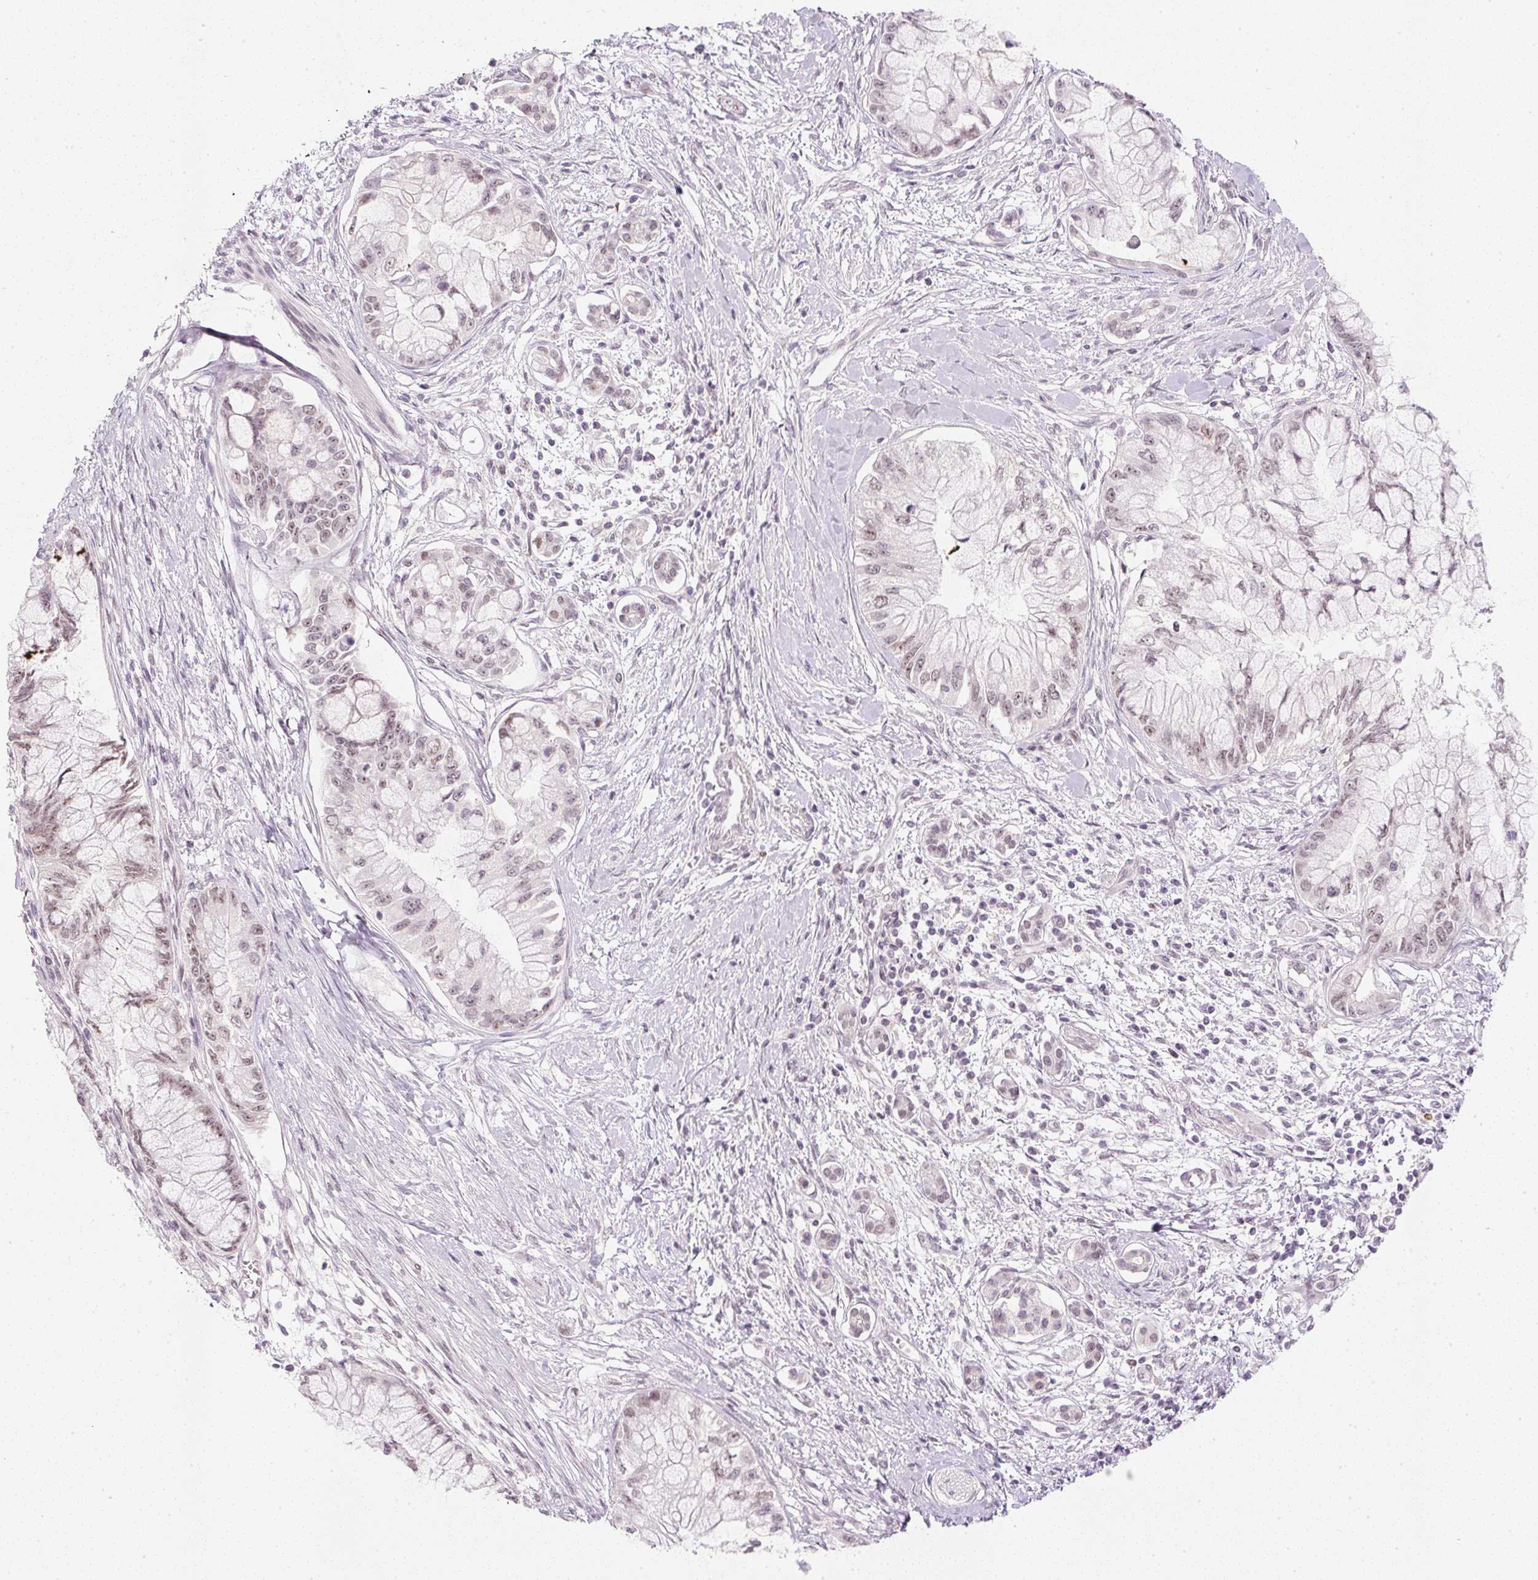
{"staining": {"intensity": "weak", "quantity": ">75%", "location": "nuclear"}, "tissue": "pancreatic cancer", "cell_type": "Tumor cells", "image_type": "cancer", "snomed": [{"axis": "morphology", "description": "Adenocarcinoma, NOS"}, {"axis": "topography", "description": "Pancreas"}], "caption": "The immunohistochemical stain labels weak nuclear positivity in tumor cells of pancreatic cancer (adenocarcinoma) tissue.", "gene": "DPPA4", "patient": {"sex": "male", "age": 48}}